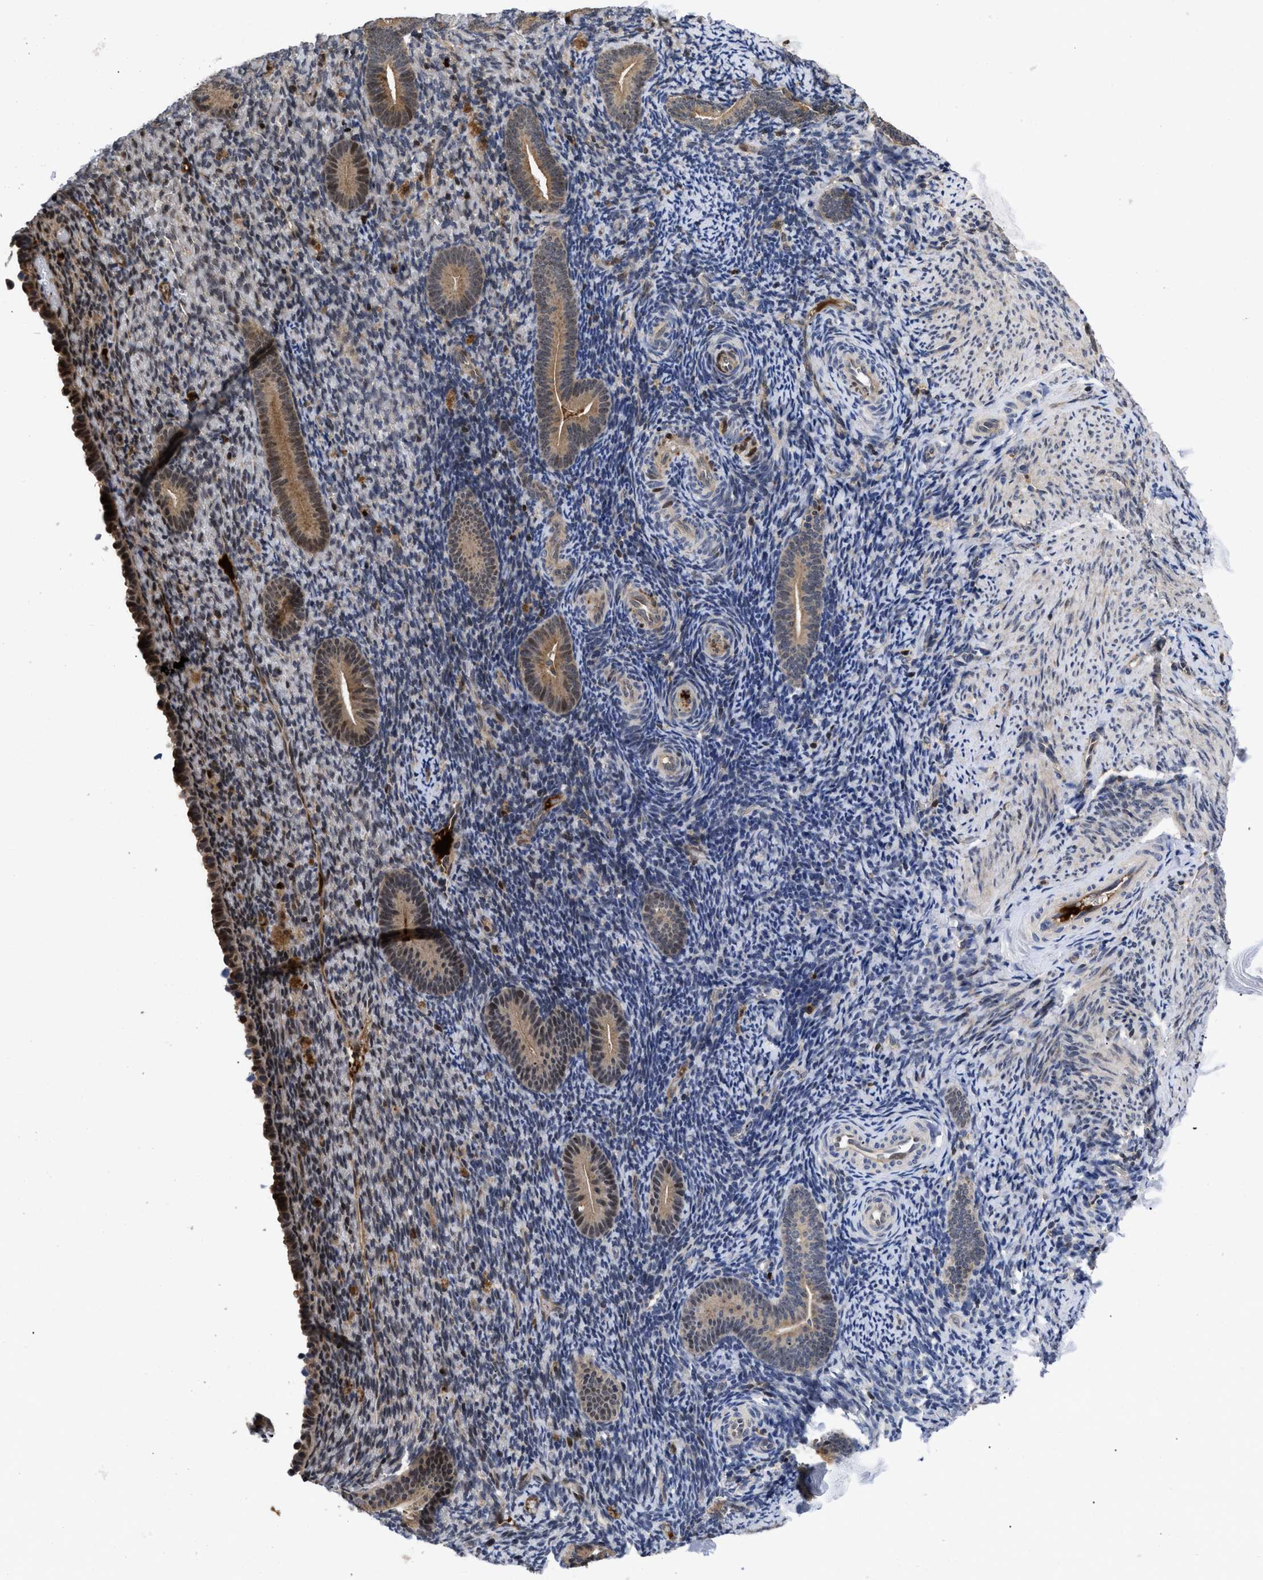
{"staining": {"intensity": "moderate", "quantity": "<25%", "location": "cytoplasmic/membranous,nuclear"}, "tissue": "endometrium", "cell_type": "Cells in endometrial stroma", "image_type": "normal", "snomed": [{"axis": "morphology", "description": "Normal tissue, NOS"}, {"axis": "topography", "description": "Endometrium"}], "caption": "Human endometrium stained with a brown dye demonstrates moderate cytoplasmic/membranous,nuclear positive positivity in approximately <25% of cells in endometrial stroma.", "gene": "FAM200A", "patient": {"sex": "female", "age": 51}}